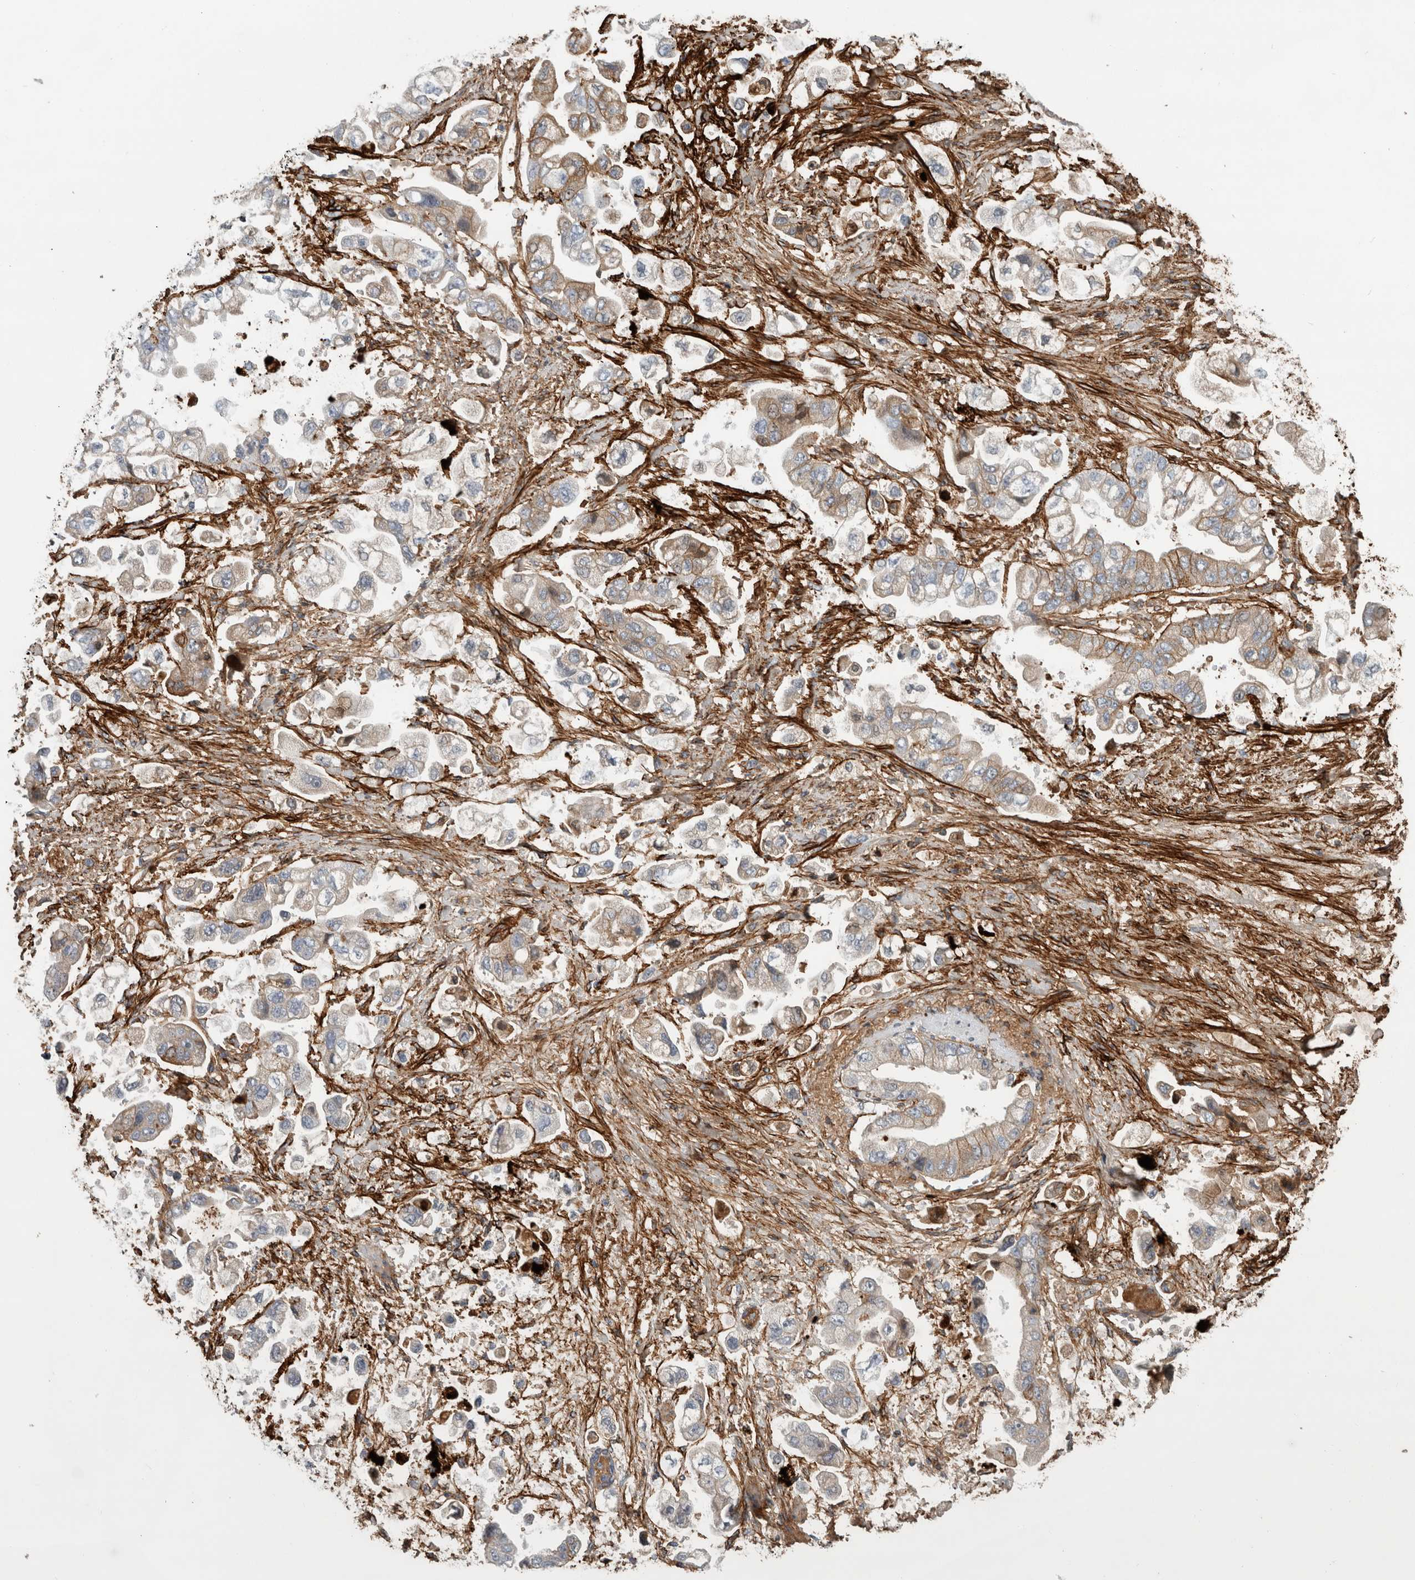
{"staining": {"intensity": "weak", "quantity": "25%-75%", "location": "cytoplasmic/membranous"}, "tissue": "stomach cancer", "cell_type": "Tumor cells", "image_type": "cancer", "snomed": [{"axis": "morphology", "description": "Adenocarcinoma, NOS"}, {"axis": "topography", "description": "Stomach"}], "caption": "Tumor cells demonstrate low levels of weak cytoplasmic/membranous positivity in about 25%-75% of cells in human adenocarcinoma (stomach).", "gene": "FN1", "patient": {"sex": "male", "age": 62}}